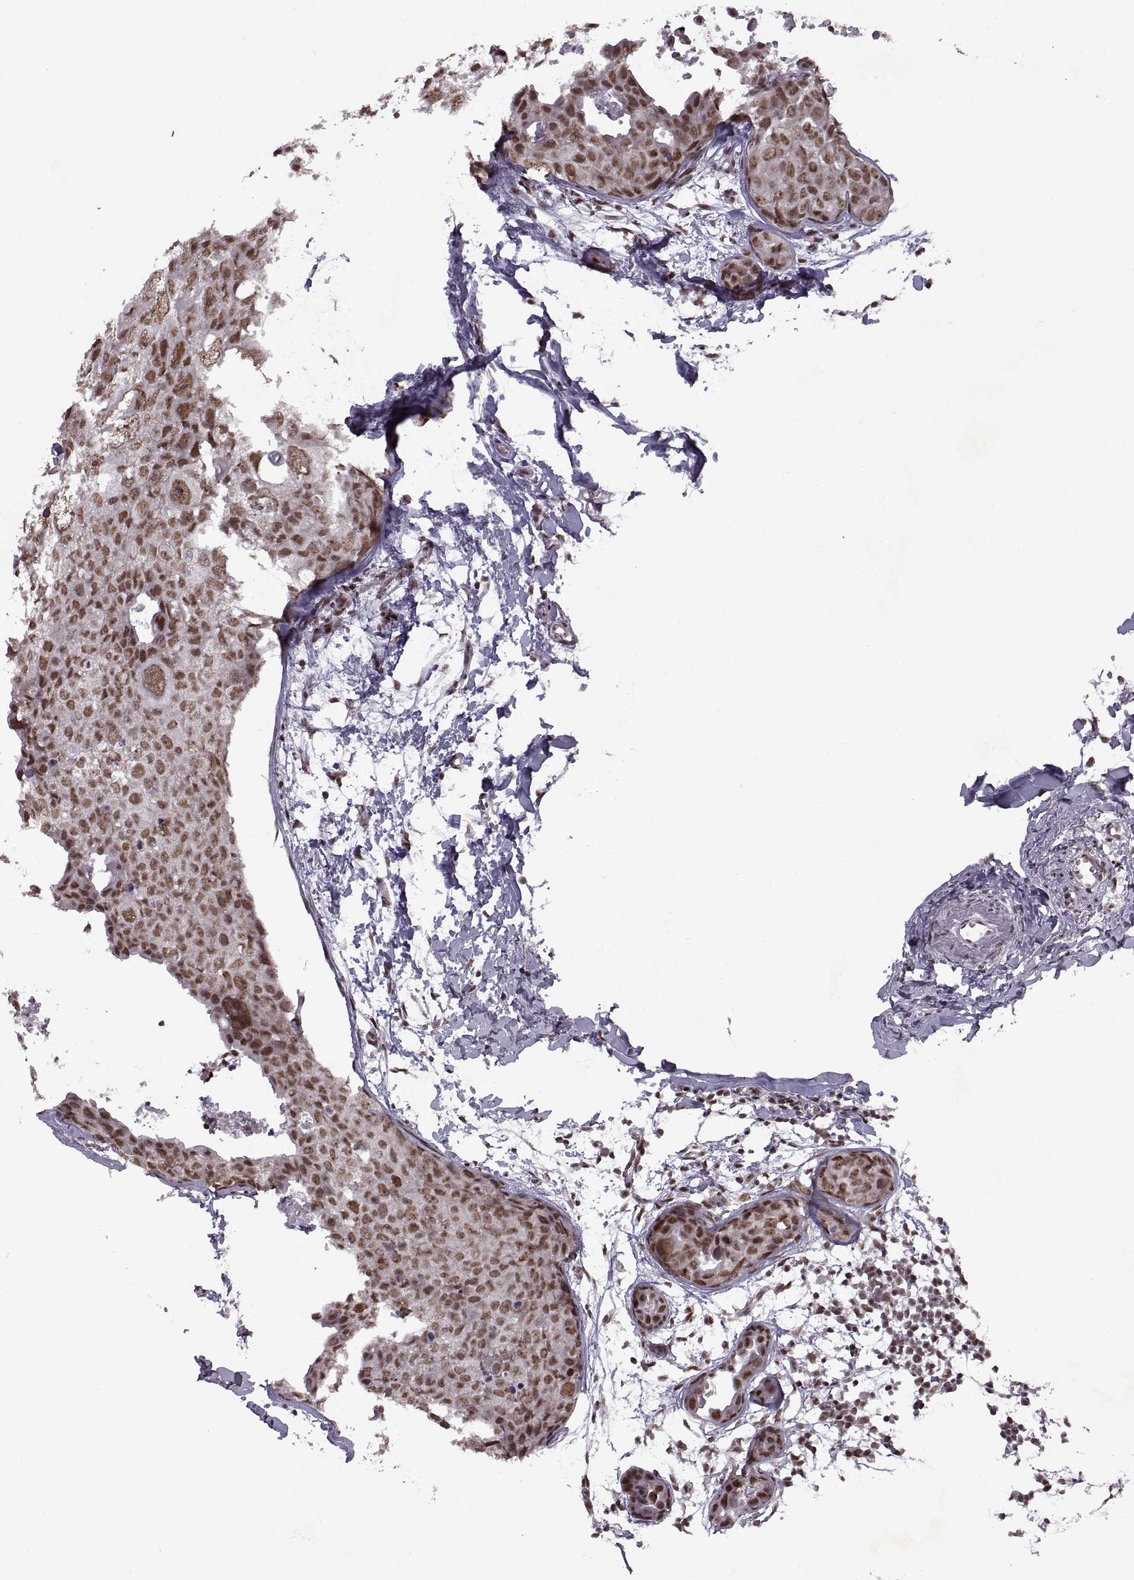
{"staining": {"intensity": "moderate", "quantity": ">75%", "location": "nuclear"}, "tissue": "breast cancer", "cell_type": "Tumor cells", "image_type": "cancer", "snomed": [{"axis": "morphology", "description": "Duct carcinoma"}, {"axis": "topography", "description": "Breast"}], "caption": "About >75% of tumor cells in human breast invasive ductal carcinoma show moderate nuclear protein positivity as visualized by brown immunohistochemical staining.", "gene": "MT1E", "patient": {"sex": "female", "age": 38}}